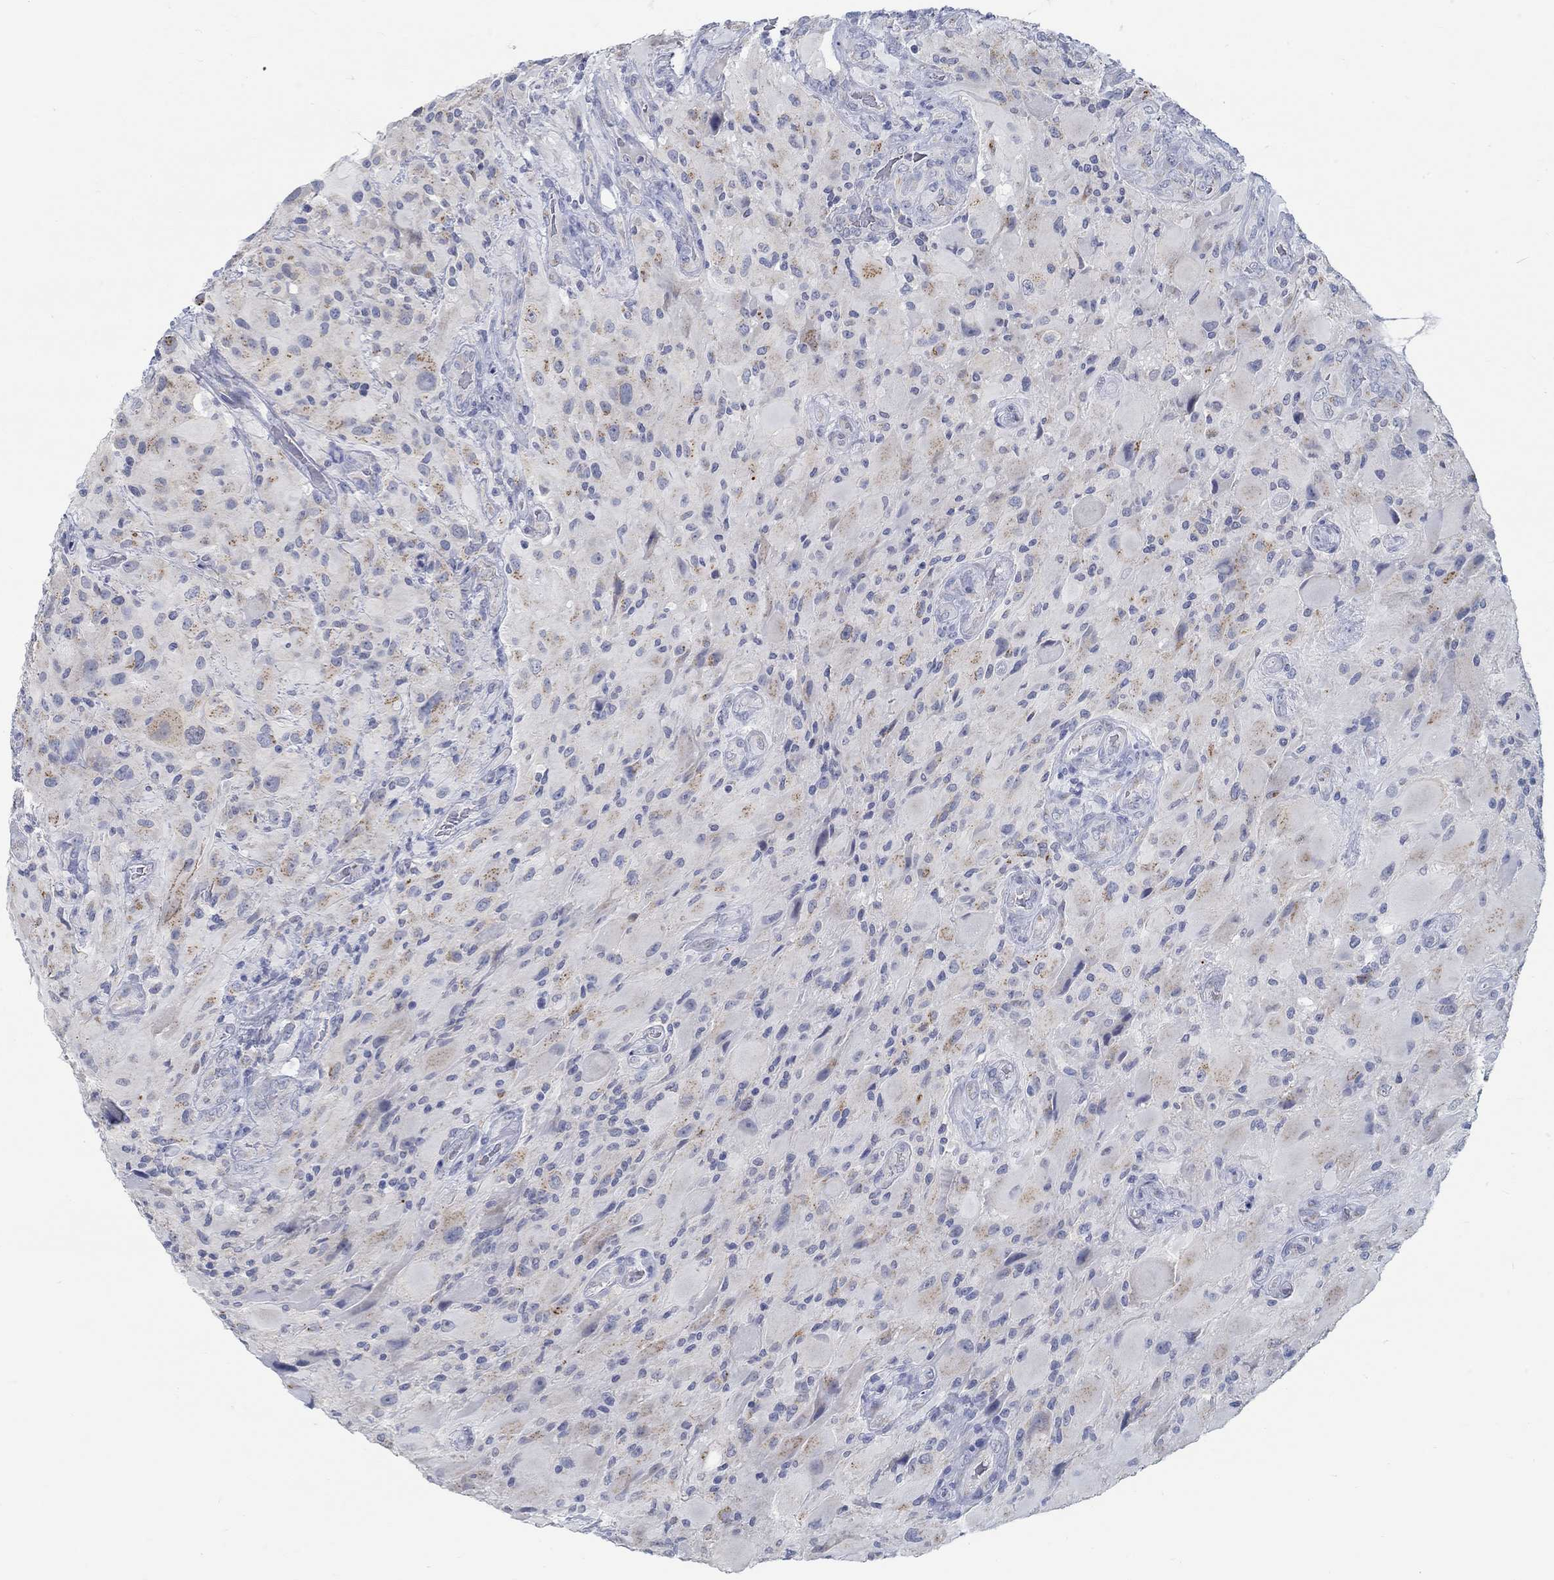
{"staining": {"intensity": "negative", "quantity": "none", "location": "none"}, "tissue": "glioma", "cell_type": "Tumor cells", "image_type": "cancer", "snomed": [{"axis": "morphology", "description": "Glioma, malignant, High grade"}, {"axis": "topography", "description": "Cerebral cortex"}], "caption": "This is an immunohistochemistry (IHC) micrograph of glioma. There is no staining in tumor cells.", "gene": "TEKT4", "patient": {"sex": "male", "age": 35}}